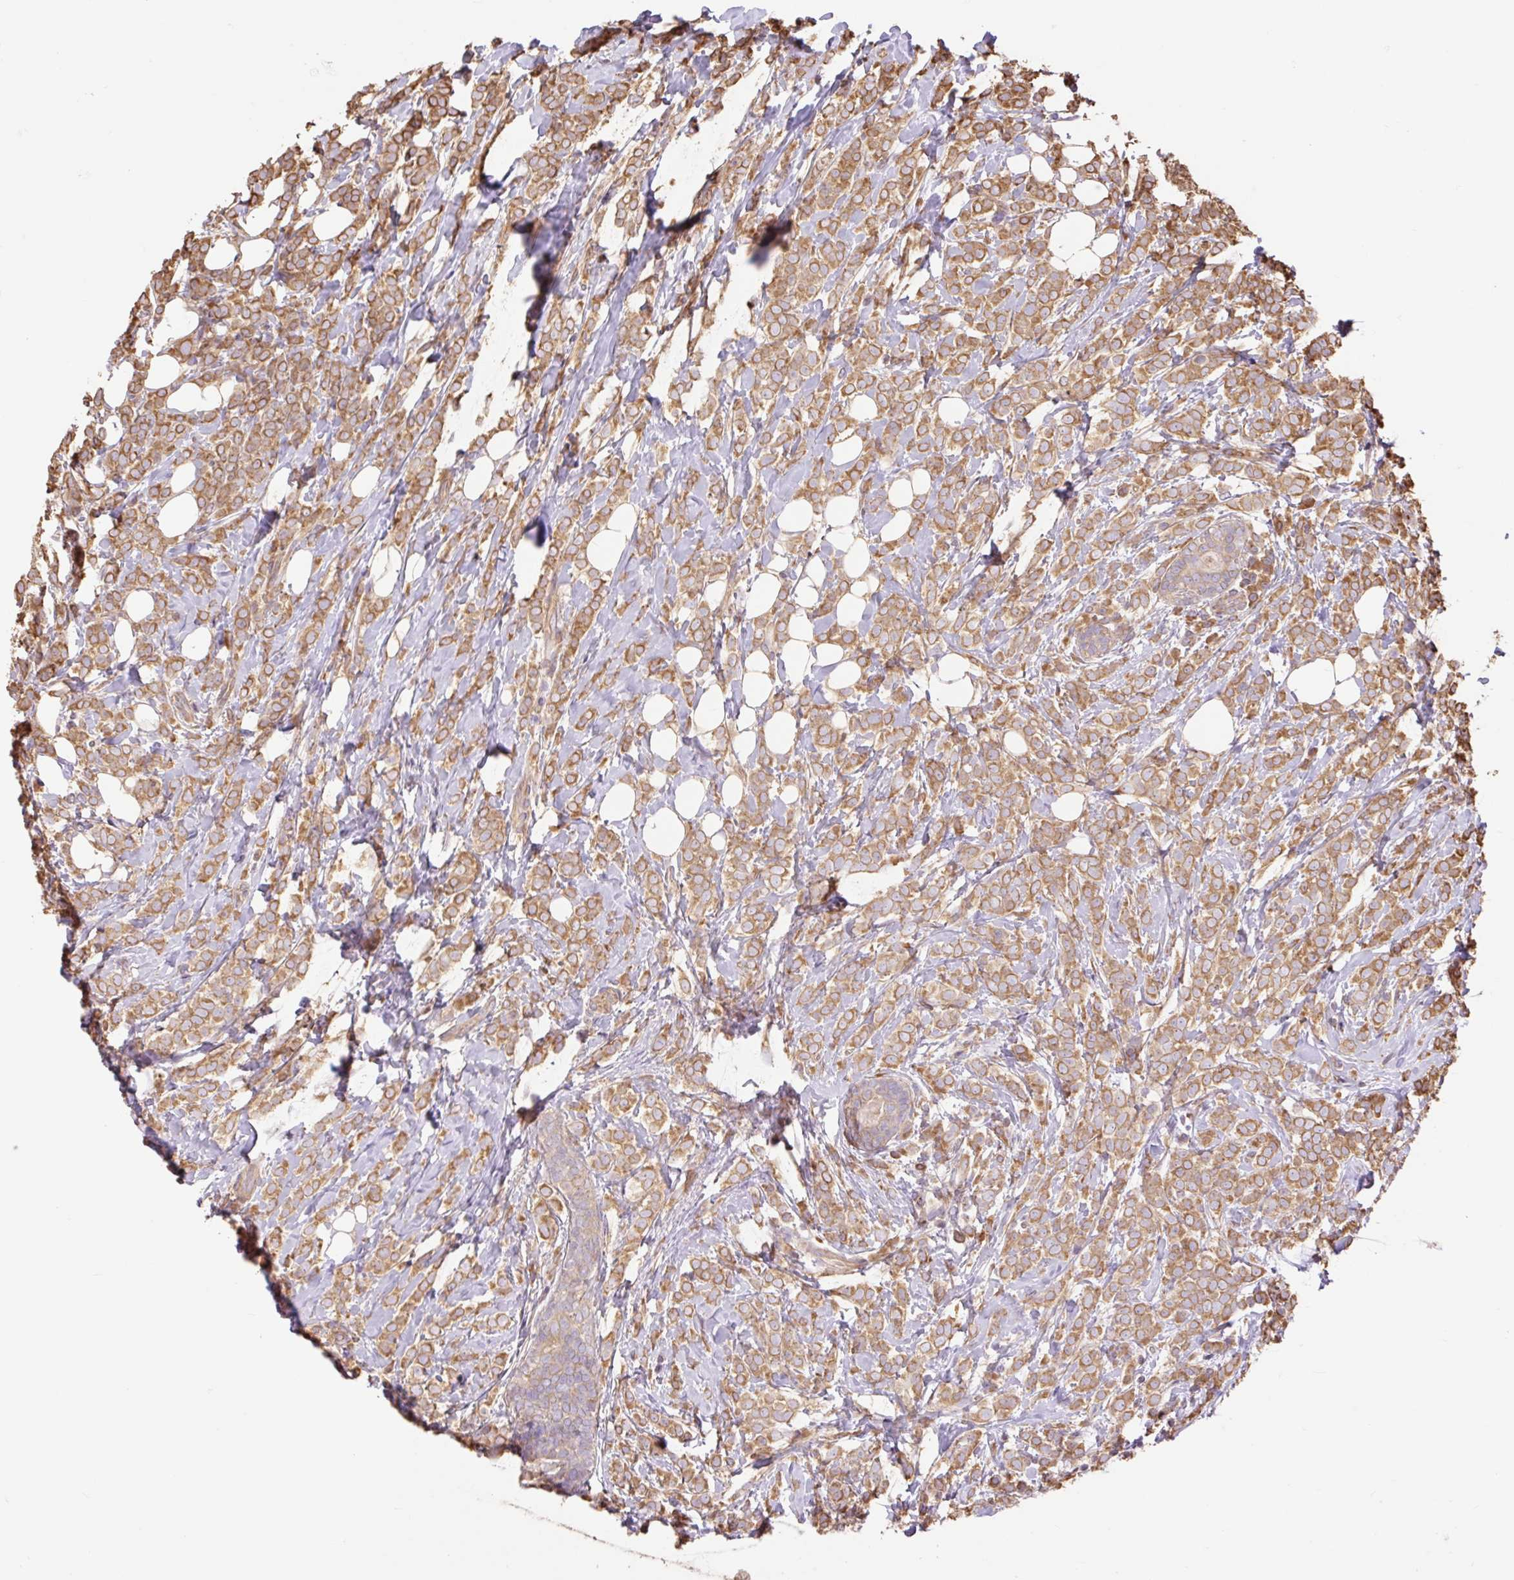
{"staining": {"intensity": "moderate", "quantity": ">75%", "location": "cytoplasmic/membranous"}, "tissue": "breast cancer", "cell_type": "Tumor cells", "image_type": "cancer", "snomed": [{"axis": "morphology", "description": "Lobular carcinoma"}, {"axis": "topography", "description": "Breast"}], "caption": "Lobular carcinoma (breast) stained with a protein marker shows moderate staining in tumor cells.", "gene": "DESI1", "patient": {"sex": "female", "age": 49}}